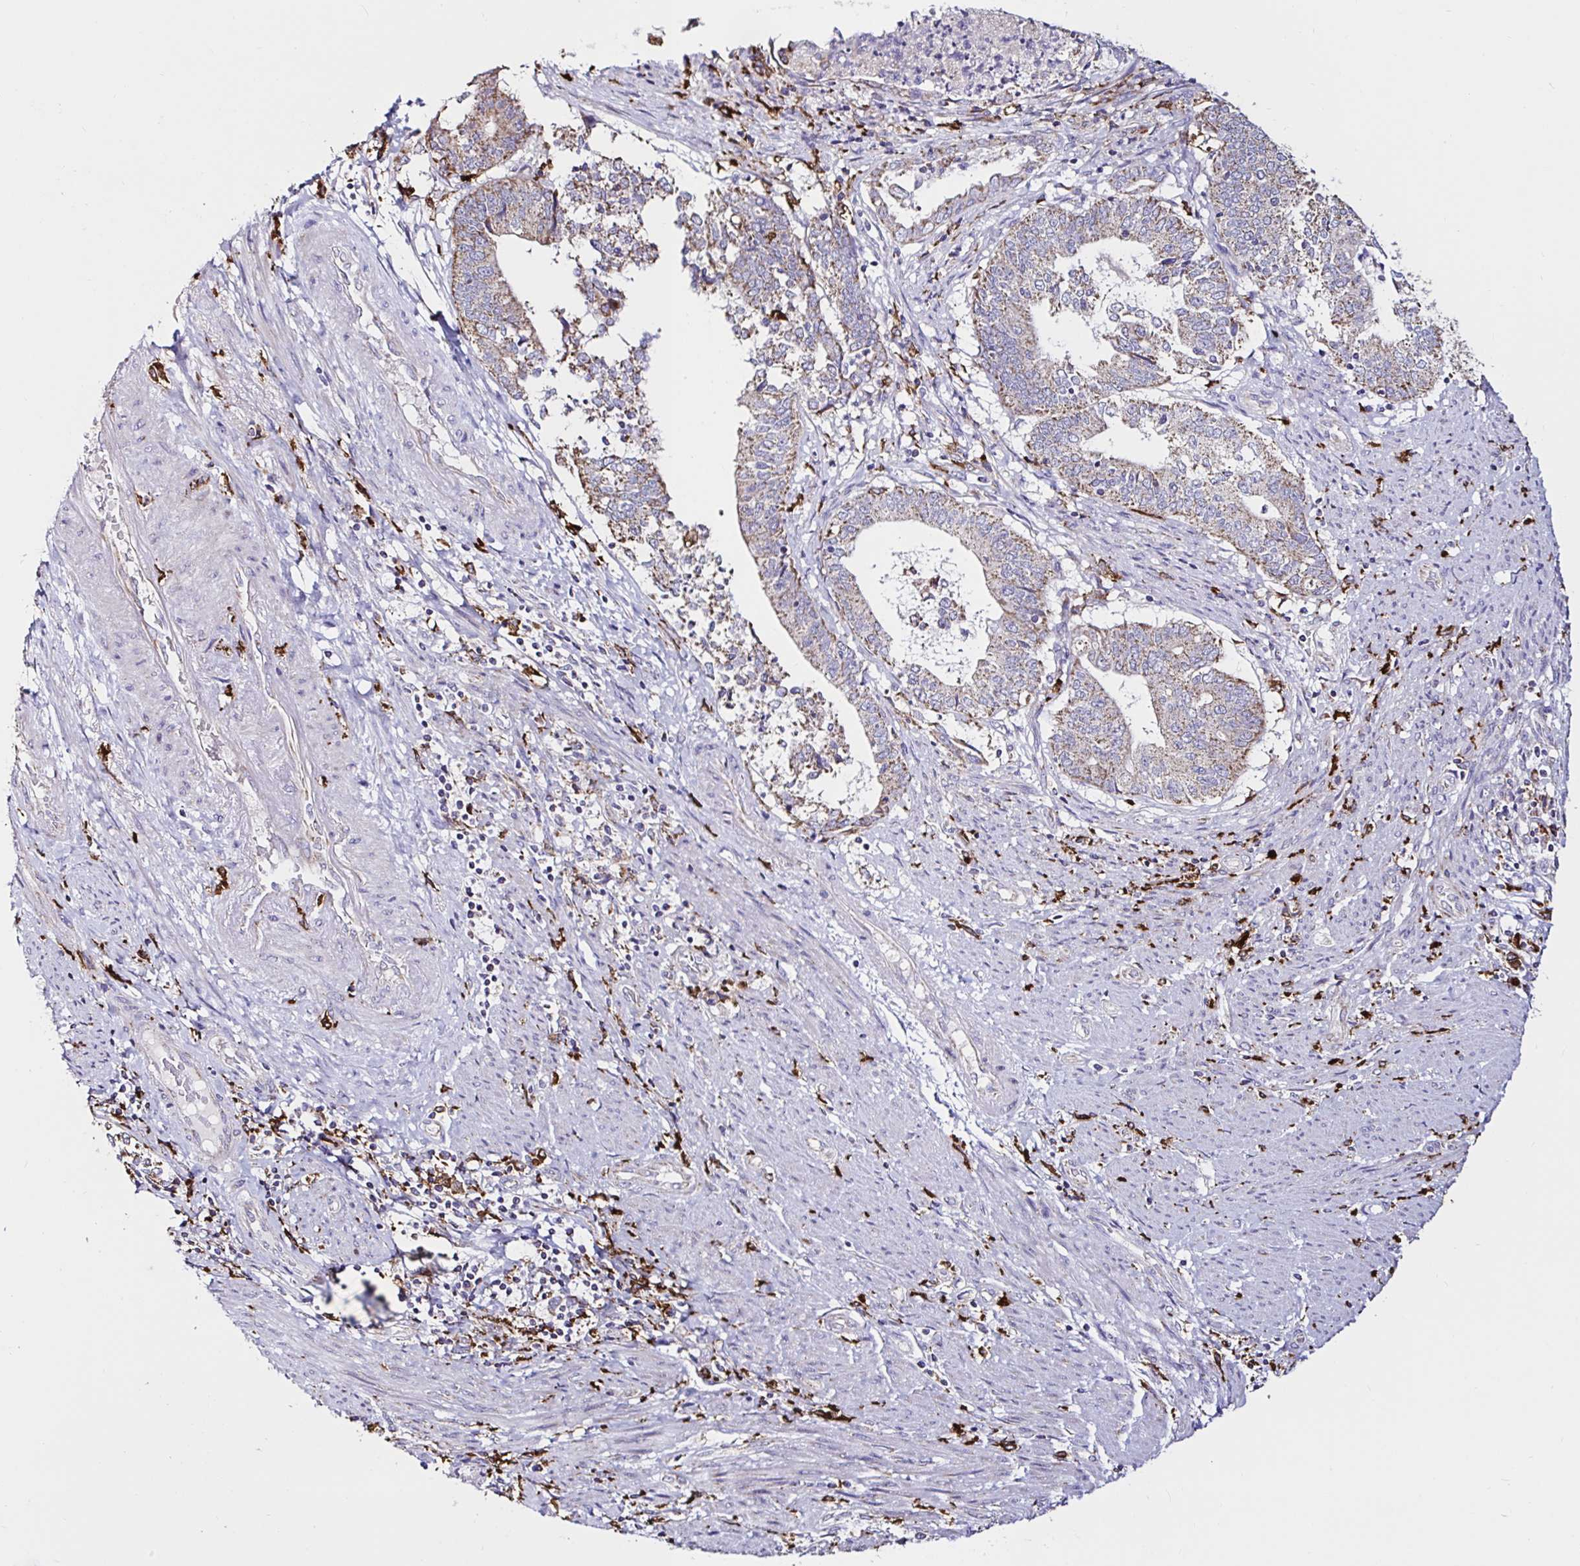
{"staining": {"intensity": "moderate", "quantity": "25%-75%", "location": "cytoplasmic/membranous"}, "tissue": "endometrial cancer", "cell_type": "Tumor cells", "image_type": "cancer", "snomed": [{"axis": "morphology", "description": "Adenocarcinoma, NOS"}, {"axis": "topography", "description": "Endometrium"}], "caption": "Adenocarcinoma (endometrial) was stained to show a protein in brown. There is medium levels of moderate cytoplasmic/membranous positivity in about 25%-75% of tumor cells.", "gene": "MSR1", "patient": {"sex": "female", "age": 65}}